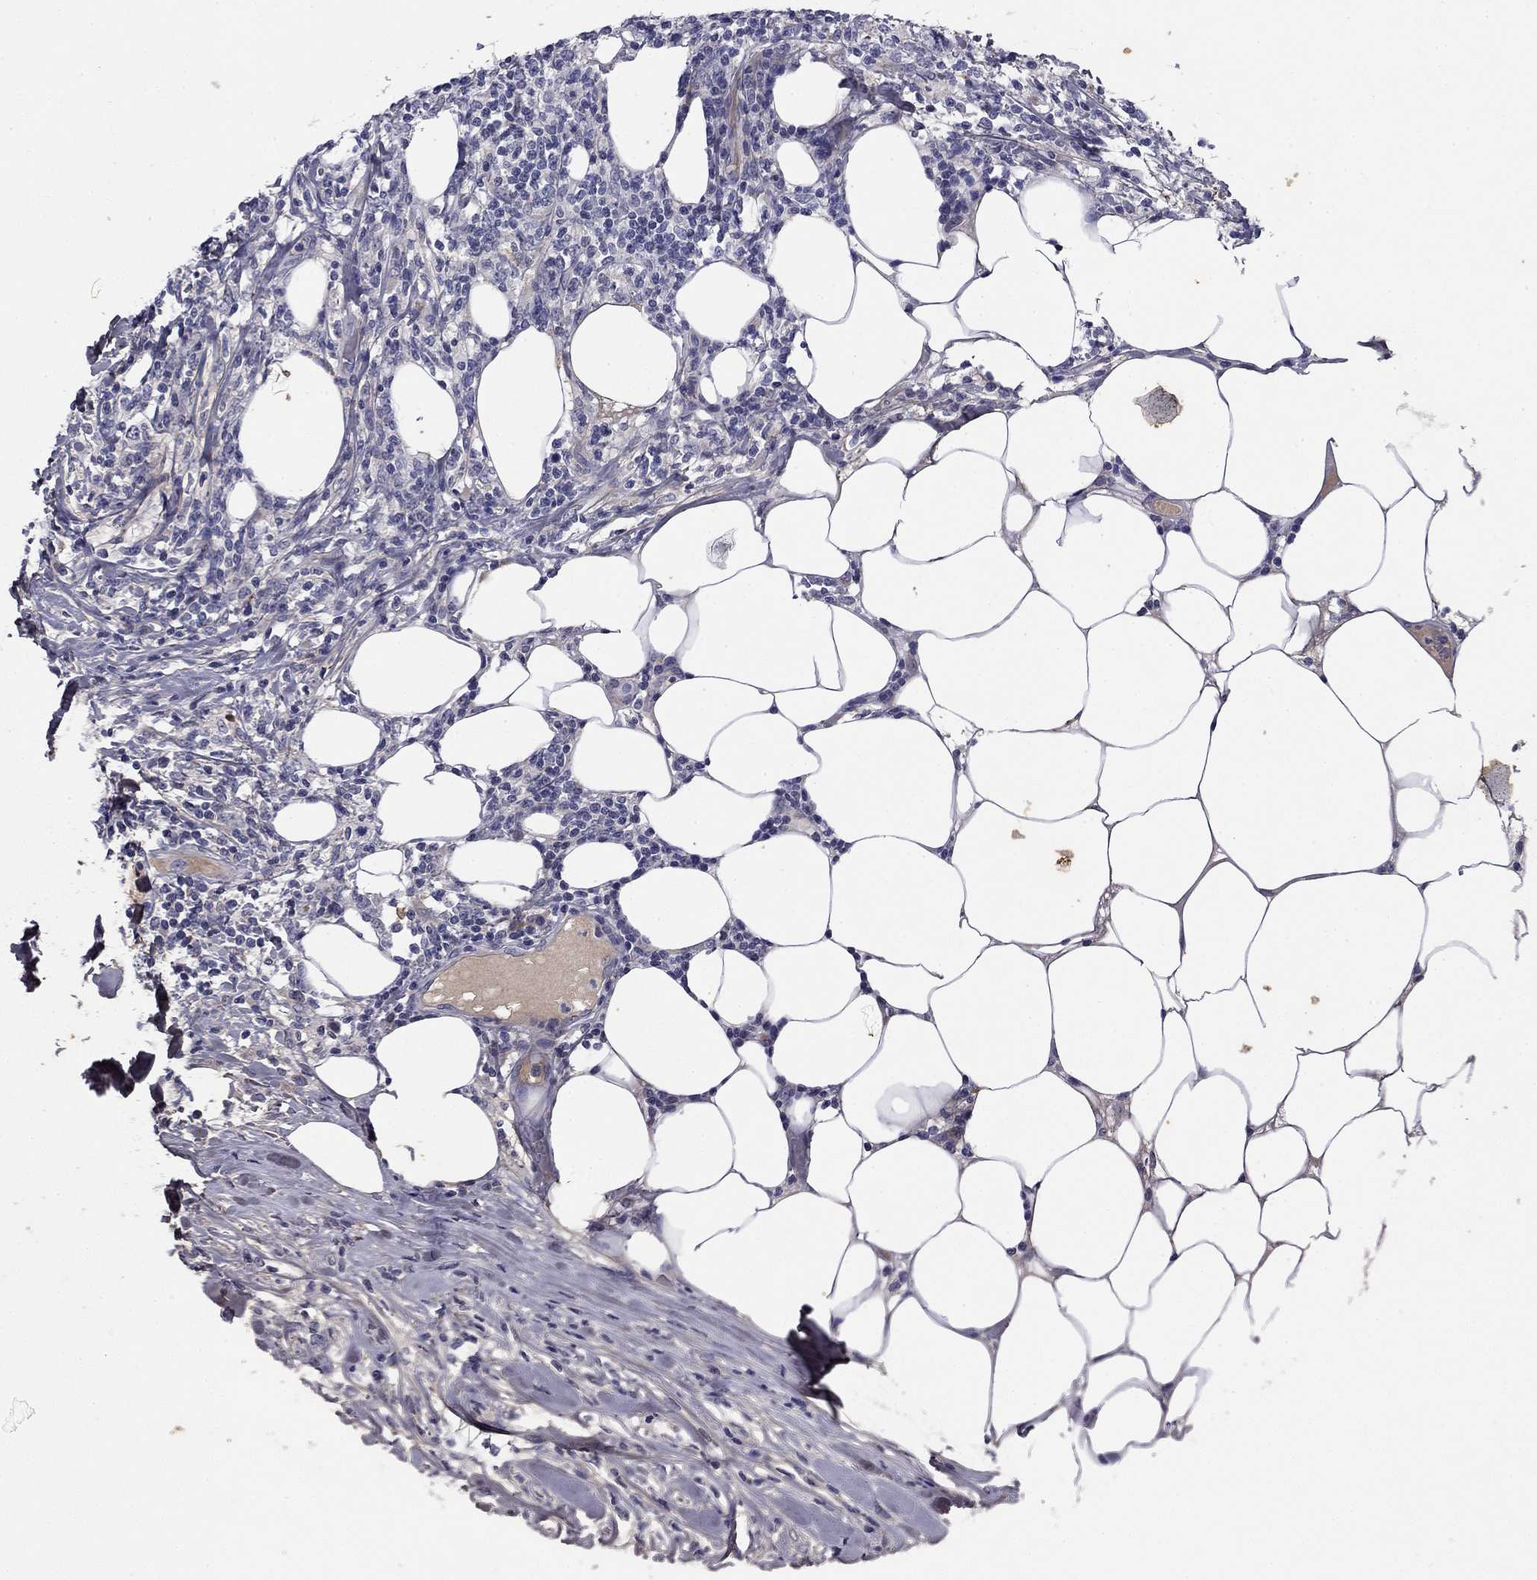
{"staining": {"intensity": "negative", "quantity": "none", "location": "none"}, "tissue": "lymphoma", "cell_type": "Tumor cells", "image_type": "cancer", "snomed": [{"axis": "morphology", "description": "Malignant lymphoma, non-Hodgkin's type, High grade"}, {"axis": "topography", "description": "Lymph node"}], "caption": "Immunohistochemistry (IHC) of lymphoma demonstrates no positivity in tumor cells.", "gene": "COL2A1", "patient": {"sex": "female", "age": 84}}